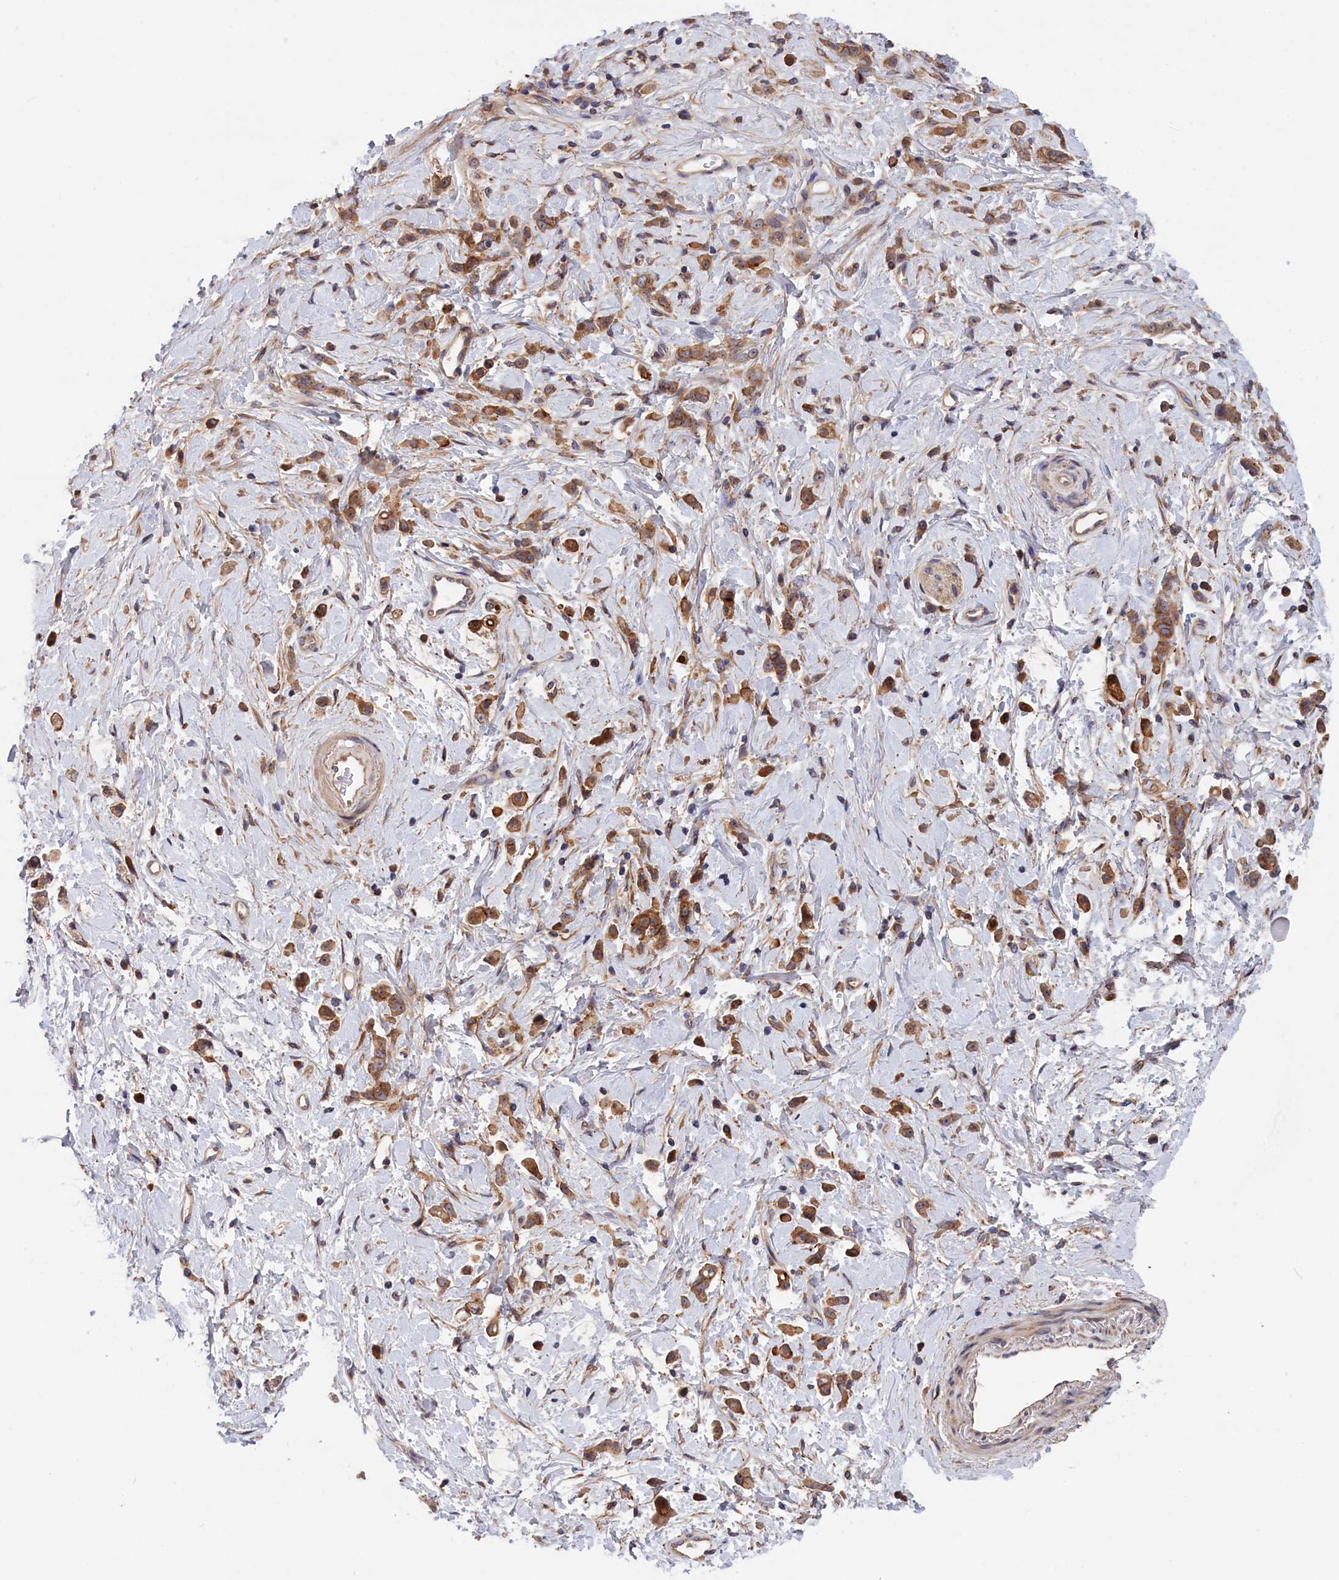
{"staining": {"intensity": "moderate", "quantity": ">75%", "location": "cytoplasmic/membranous"}, "tissue": "stomach cancer", "cell_type": "Tumor cells", "image_type": "cancer", "snomed": [{"axis": "morphology", "description": "Adenocarcinoma, NOS"}, {"axis": "topography", "description": "Stomach"}], "caption": "An IHC histopathology image of neoplastic tissue is shown. Protein staining in brown highlights moderate cytoplasmic/membranous positivity in adenocarcinoma (stomach) within tumor cells.", "gene": "CRACD", "patient": {"sex": "female", "age": 60}}